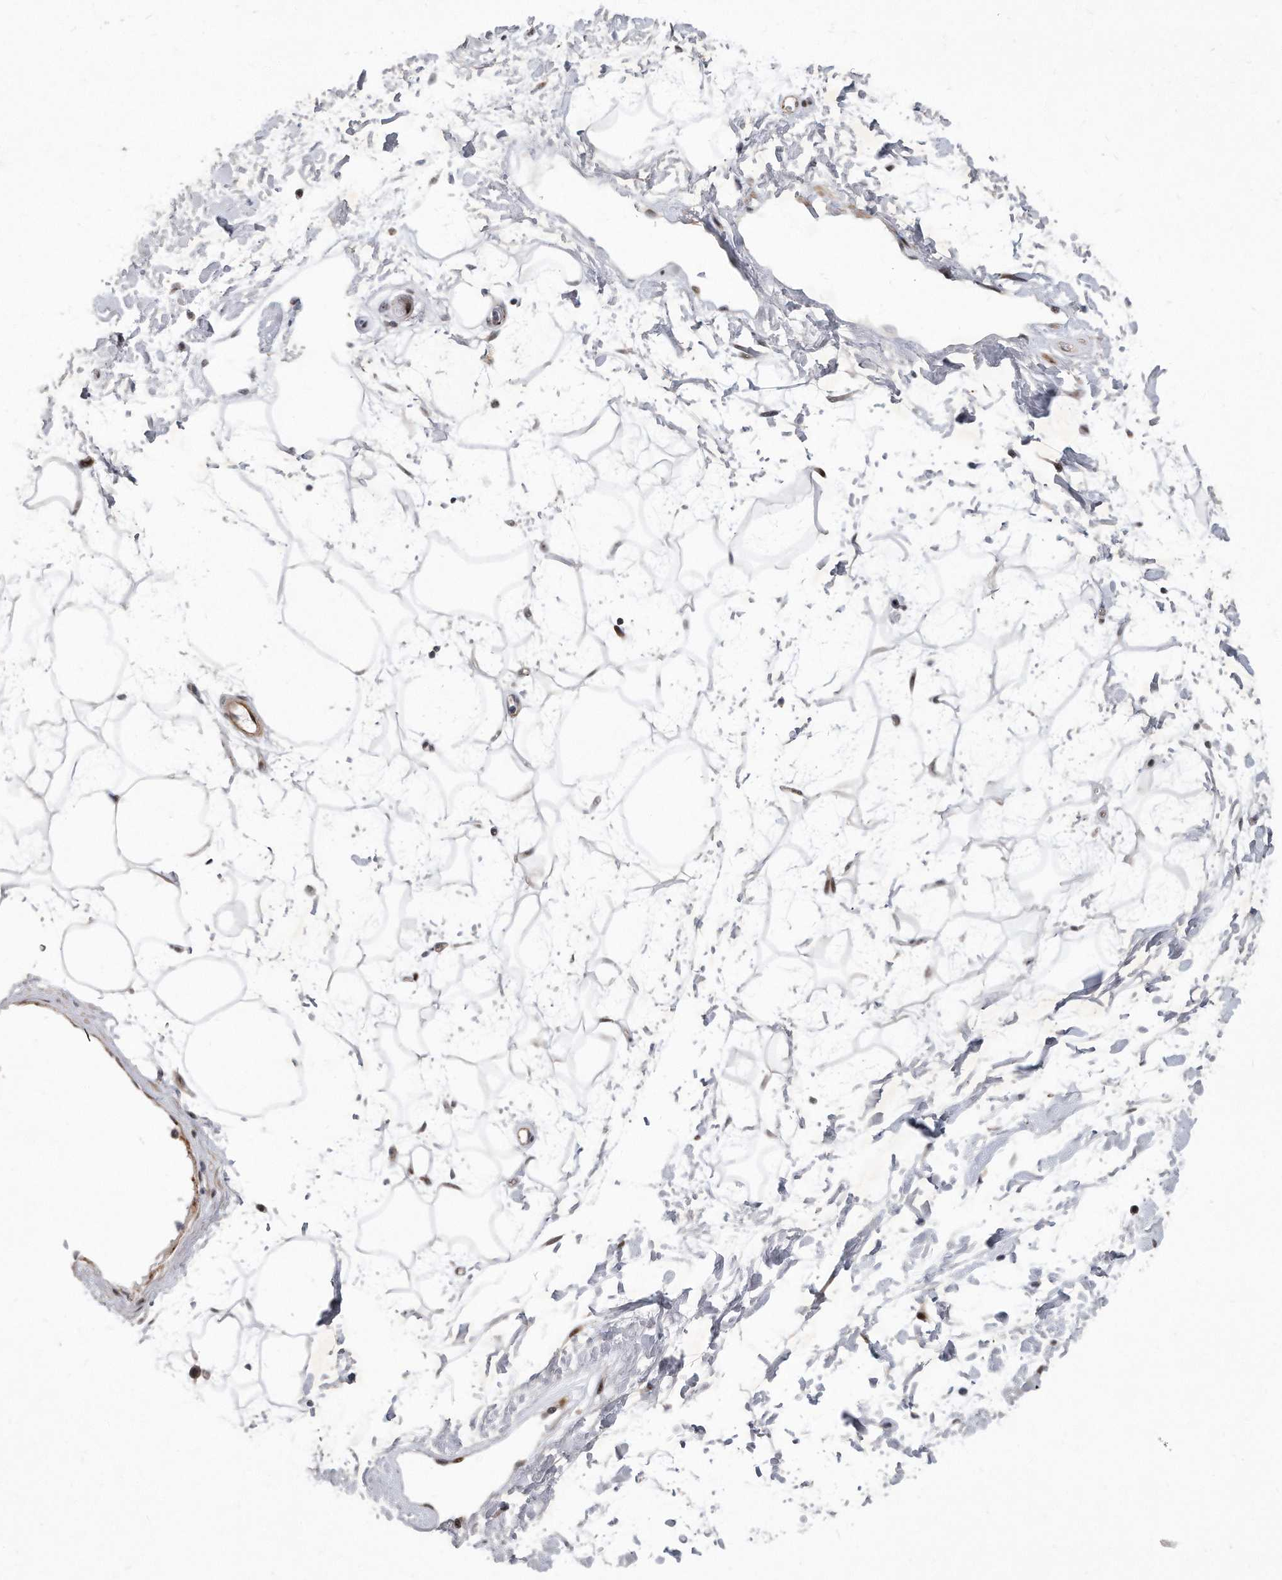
{"staining": {"intensity": "negative", "quantity": "none", "location": "none"}, "tissue": "adipose tissue", "cell_type": "Adipocytes", "image_type": "normal", "snomed": [{"axis": "morphology", "description": "Normal tissue, NOS"}, {"axis": "topography", "description": "Soft tissue"}], "caption": "Immunohistochemistry (IHC) histopathology image of benign adipose tissue: adipose tissue stained with DAB (3,3'-diaminobenzidine) shows no significant protein positivity in adipocytes. Nuclei are stained in blue.", "gene": "PGBD2", "patient": {"sex": "male", "age": 72}}